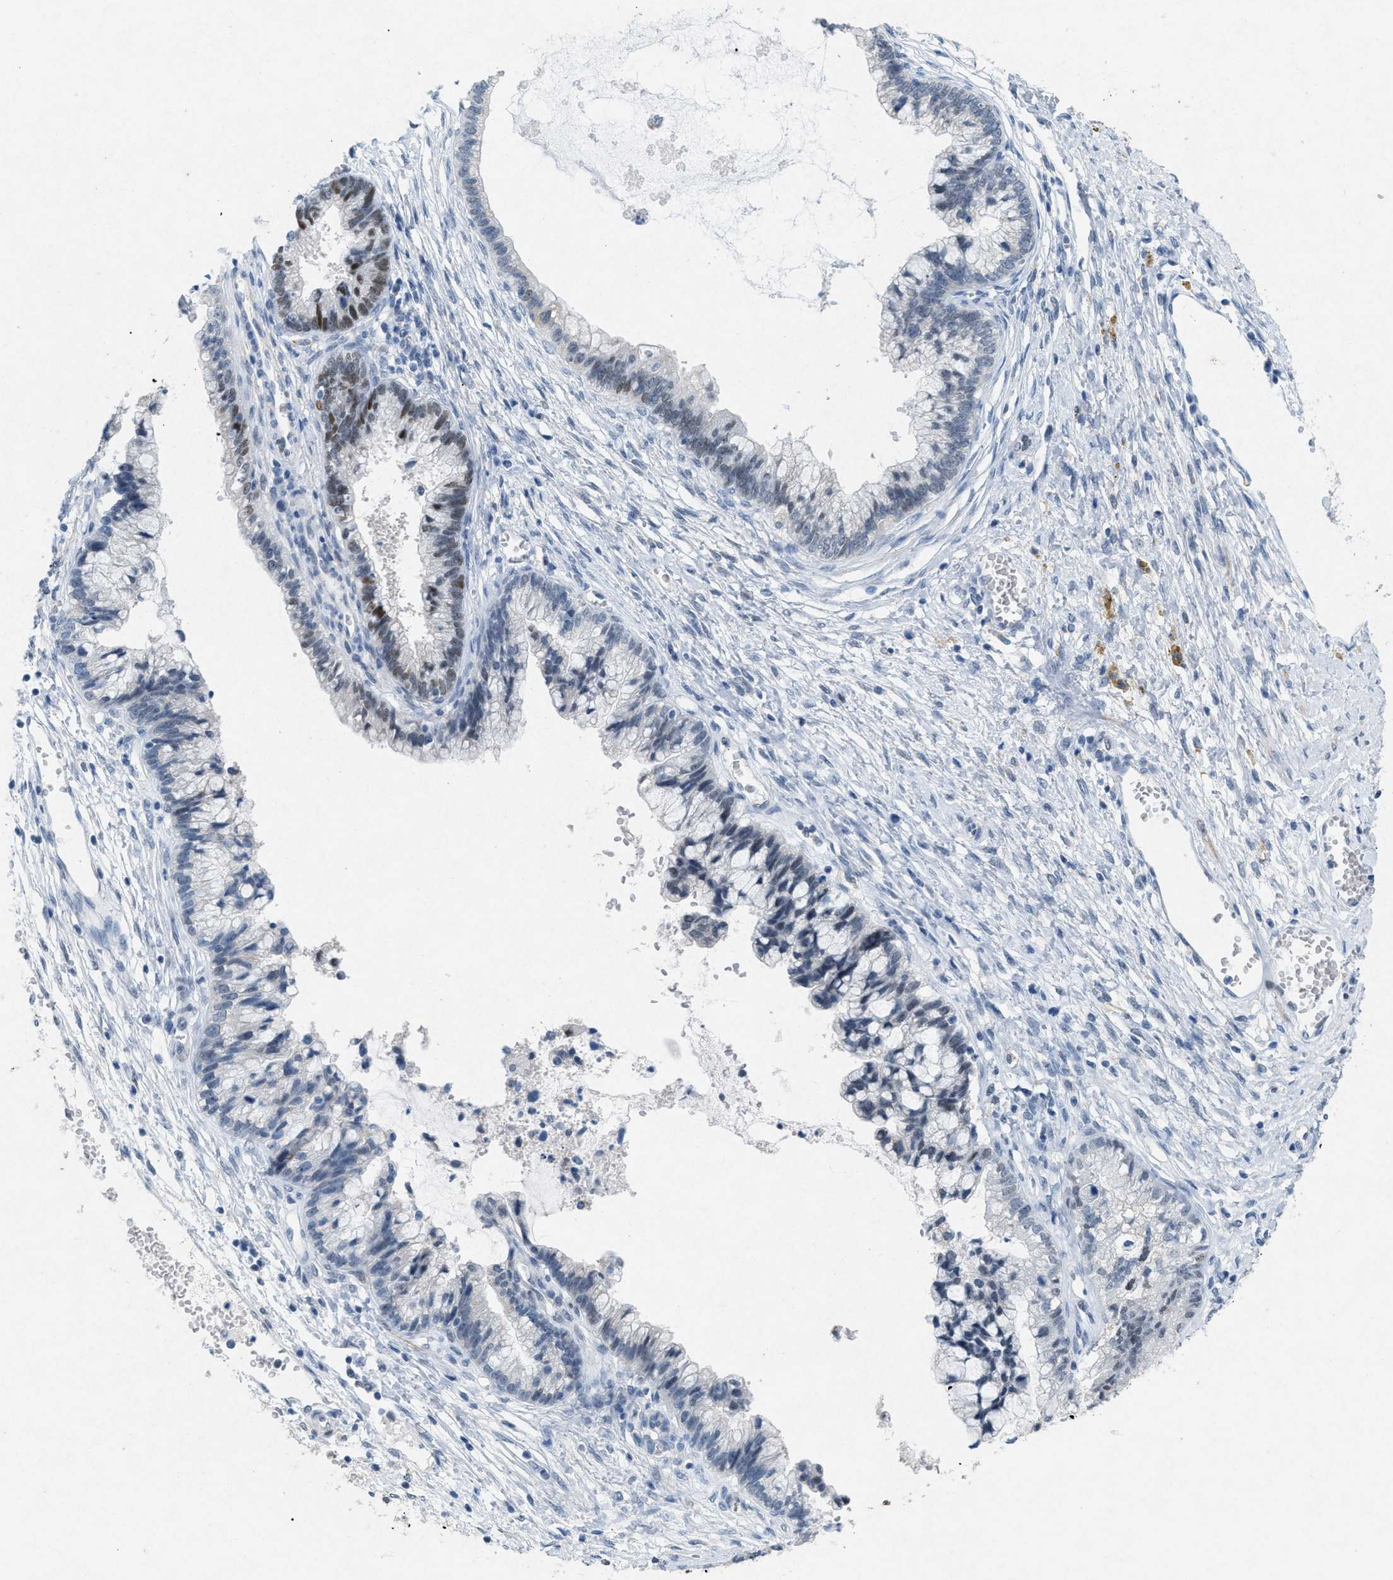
{"staining": {"intensity": "moderate", "quantity": "<25%", "location": "nuclear"}, "tissue": "cervical cancer", "cell_type": "Tumor cells", "image_type": "cancer", "snomed": [{"axis": "morphology", "description": "Adenocarcinoma, NOS"}, {"axis": "topography", "description": "Cervix"}], "caption": "A brown stain shows moderate nuclear staining of a protein in human cervical cancer tumor cells.", "gene": "TASOR", "patient": {"sex": "female", "age": 44}}